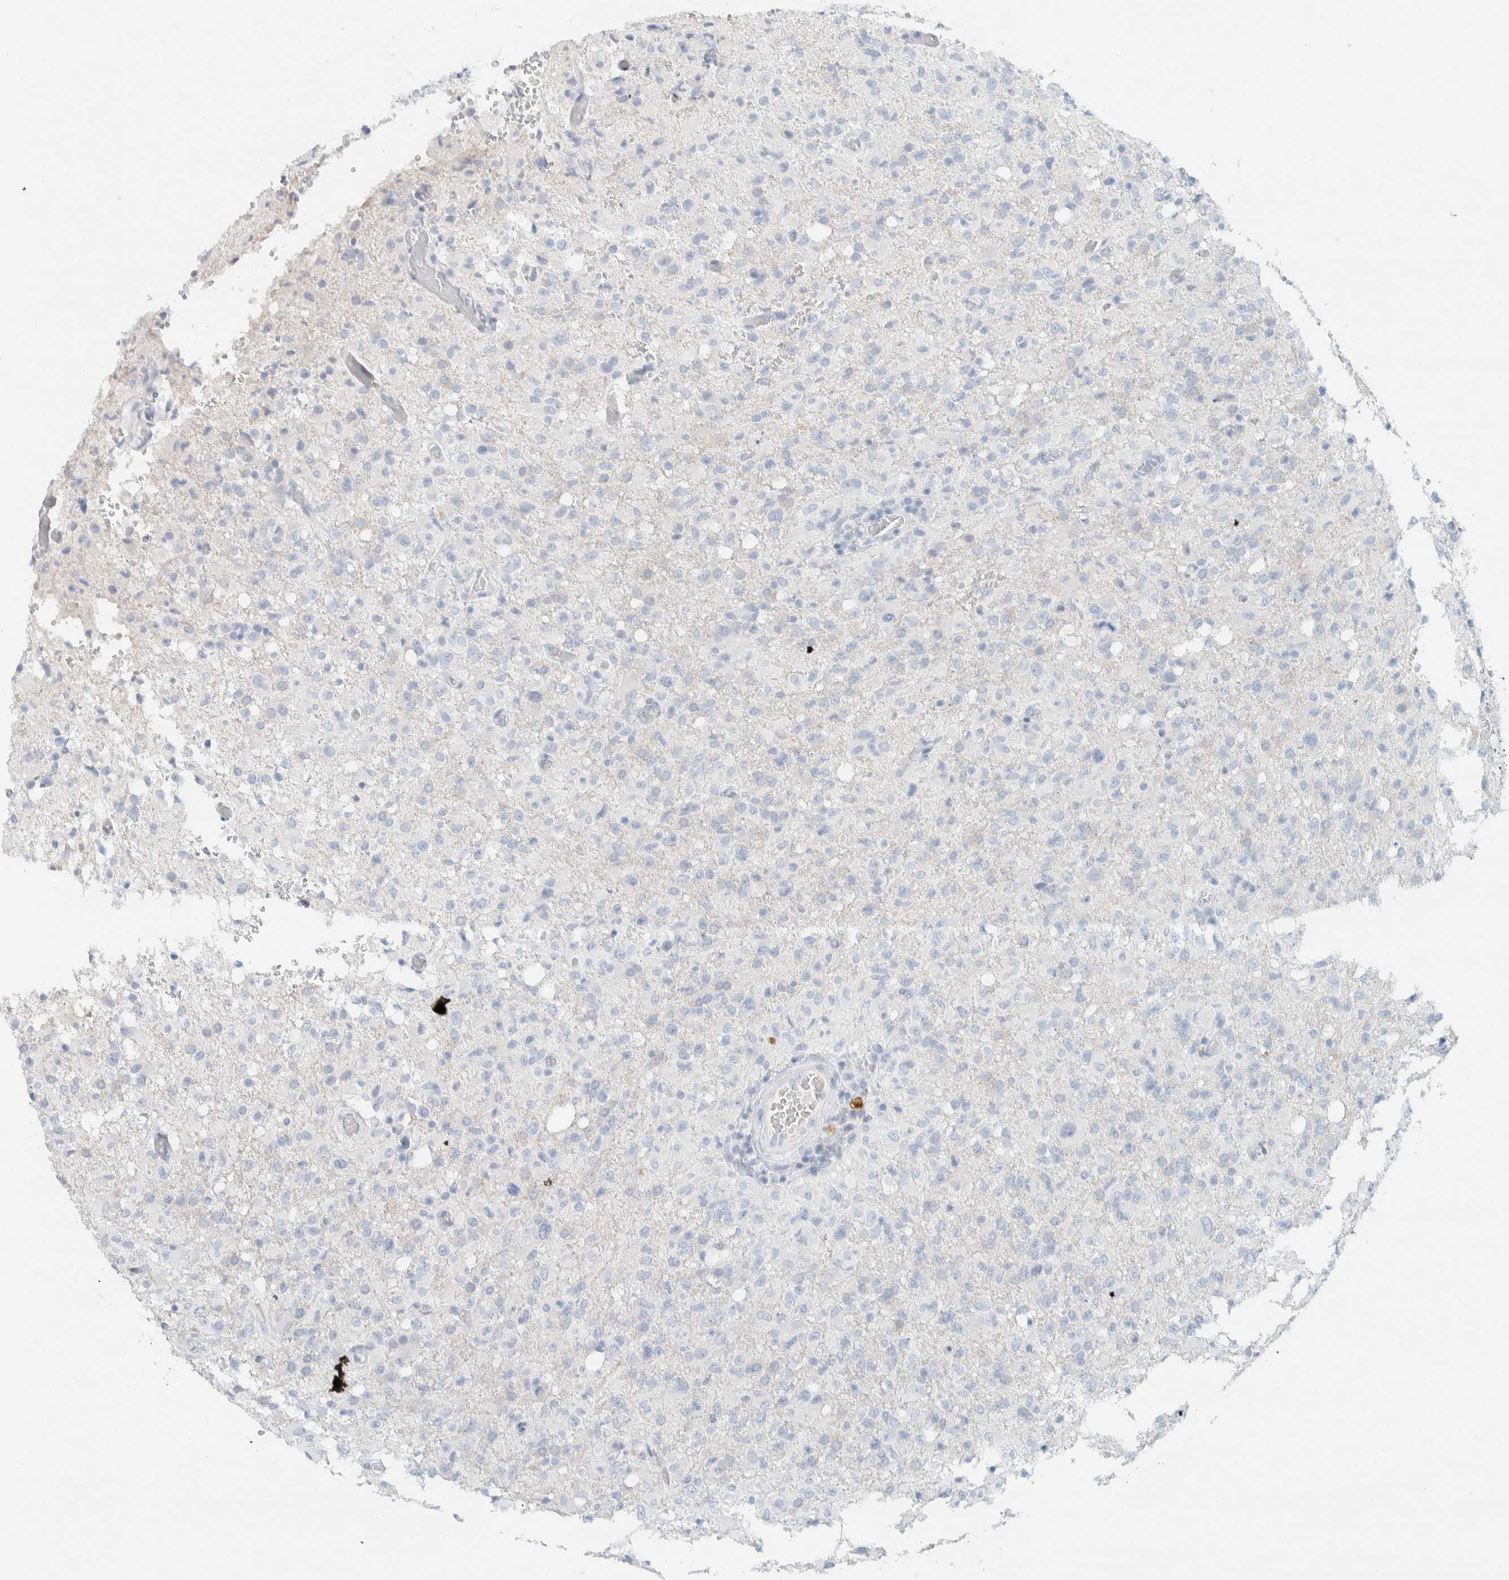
{"staining": {"intensity": "negative", "quantity": "none", "location": "none"}, "tissue": "glioma", "cell_type": "Tumor cells", "image_type": "cancer", "snomed": [{"axis": "morphology", "description": "Glioma, malignant, High grade"}, {"axis": "topography", "description": "Brain"}], "caption": "Immunohistochemistry (IHC) histopathology image of malignant glioma (high-grade) stained for a protein (brown), which shows no staining in tumor cells.", "gene": "ALOX12B", "patient": {"sex": "female", "age": 57}}